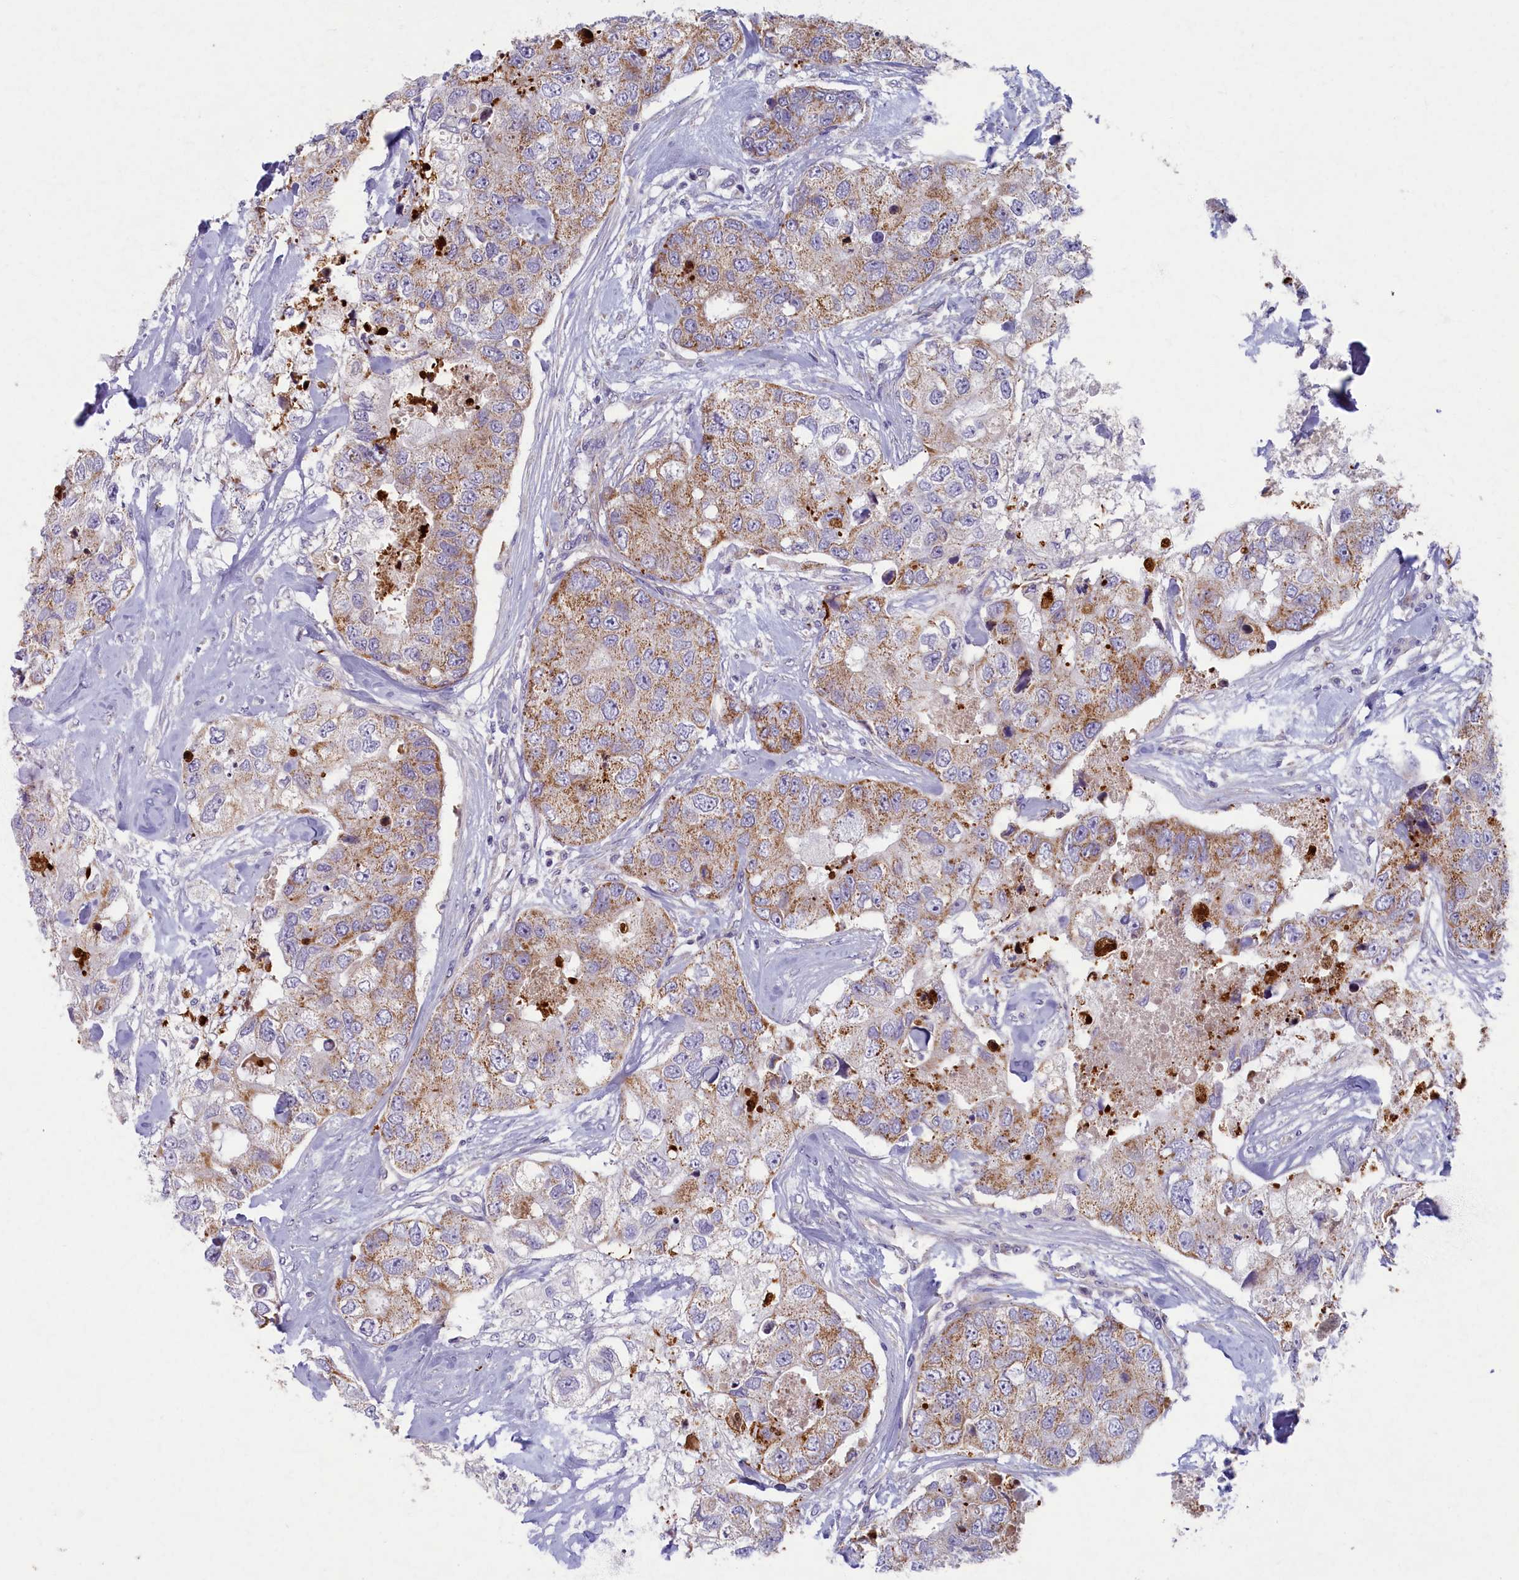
{"staining": {"intensity": "moderate", "quantity": "25%-75%", "location": "cytoplasmic/membranous"}, "tissue": "breast cancer", "cell_type": "Tumor cells", "image_type": "cancer", "snomed": [{"axis": "morphology", "description": "Duct carcinoma"}, {"axis": "topography", "description": "Breast"}], "caption": "Immunohistochemistry (IHC) (DAB) staining of human breast intraductal carcinoma shows moderate cytoplasmic/membranous protein staining in about 25%-75% of tumor cells.", "gene": "MRPS25", "patient": {"sex": "female", "age": 62}}